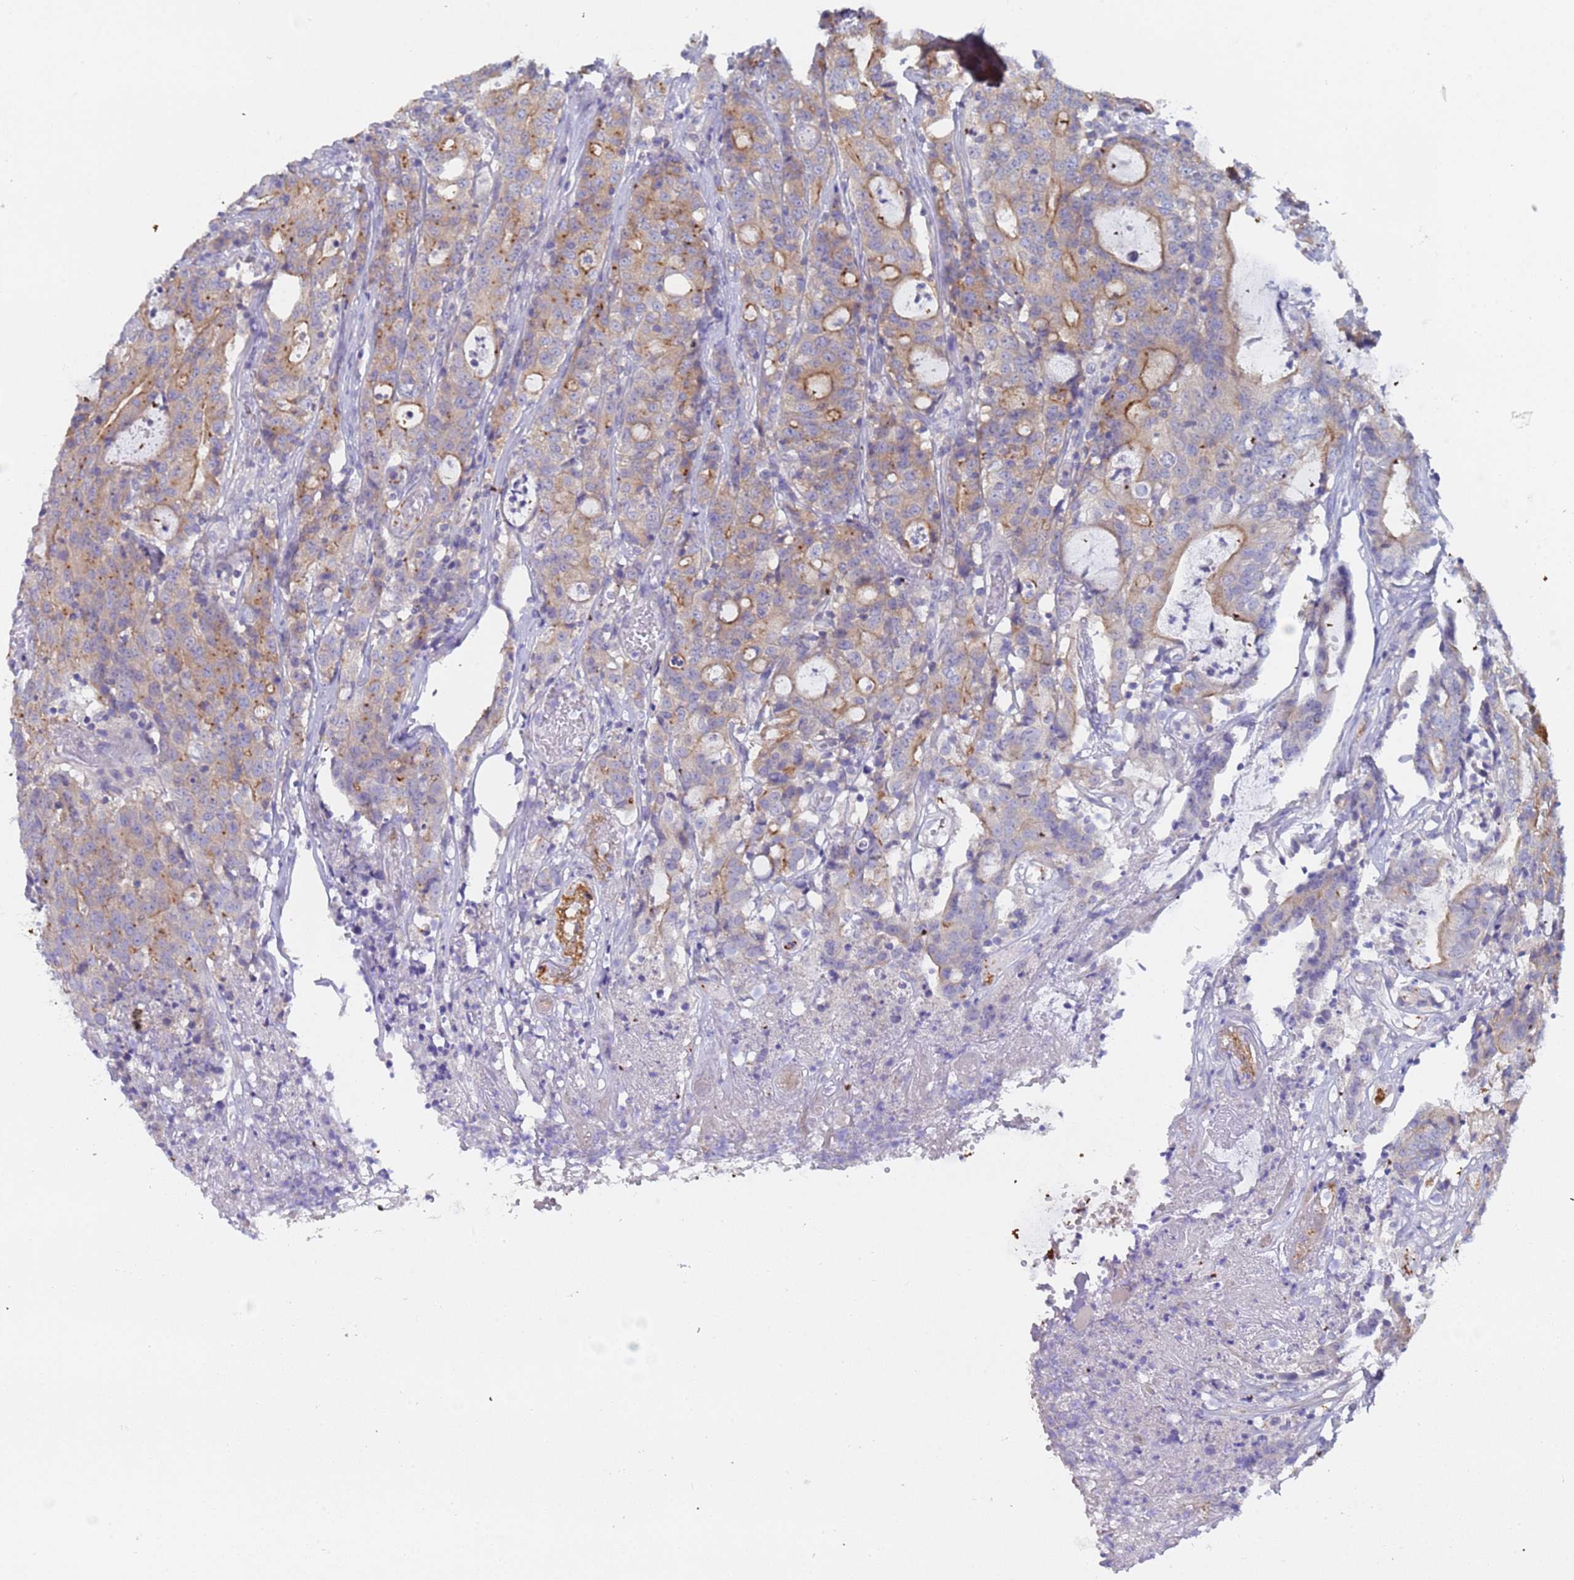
{"staining": {"intensity": "moderate", "quantity": "25%-75%", "location": "cytoplasmic/membranous"}, "tissue": "colorectal cancer", "cell_type": "Tumor cells", "image_type": "cancer", "snomed": [{"axis": "morphology", "description": "Adenocarcinoma, NOS"}, {"axis": "topography", "description": "Colon"}], "caption": "Moderate cytoplasmic/membranous protein positivity is seen in about 25%-75% of tumor cells in colorectal cancer. Using DAB (brown) and hematoxylin (blue) stains, captured at high magnification using brightfield microscopy.", "gene": "CAPN7", "patient": {"sex": "male", "age": 83}}